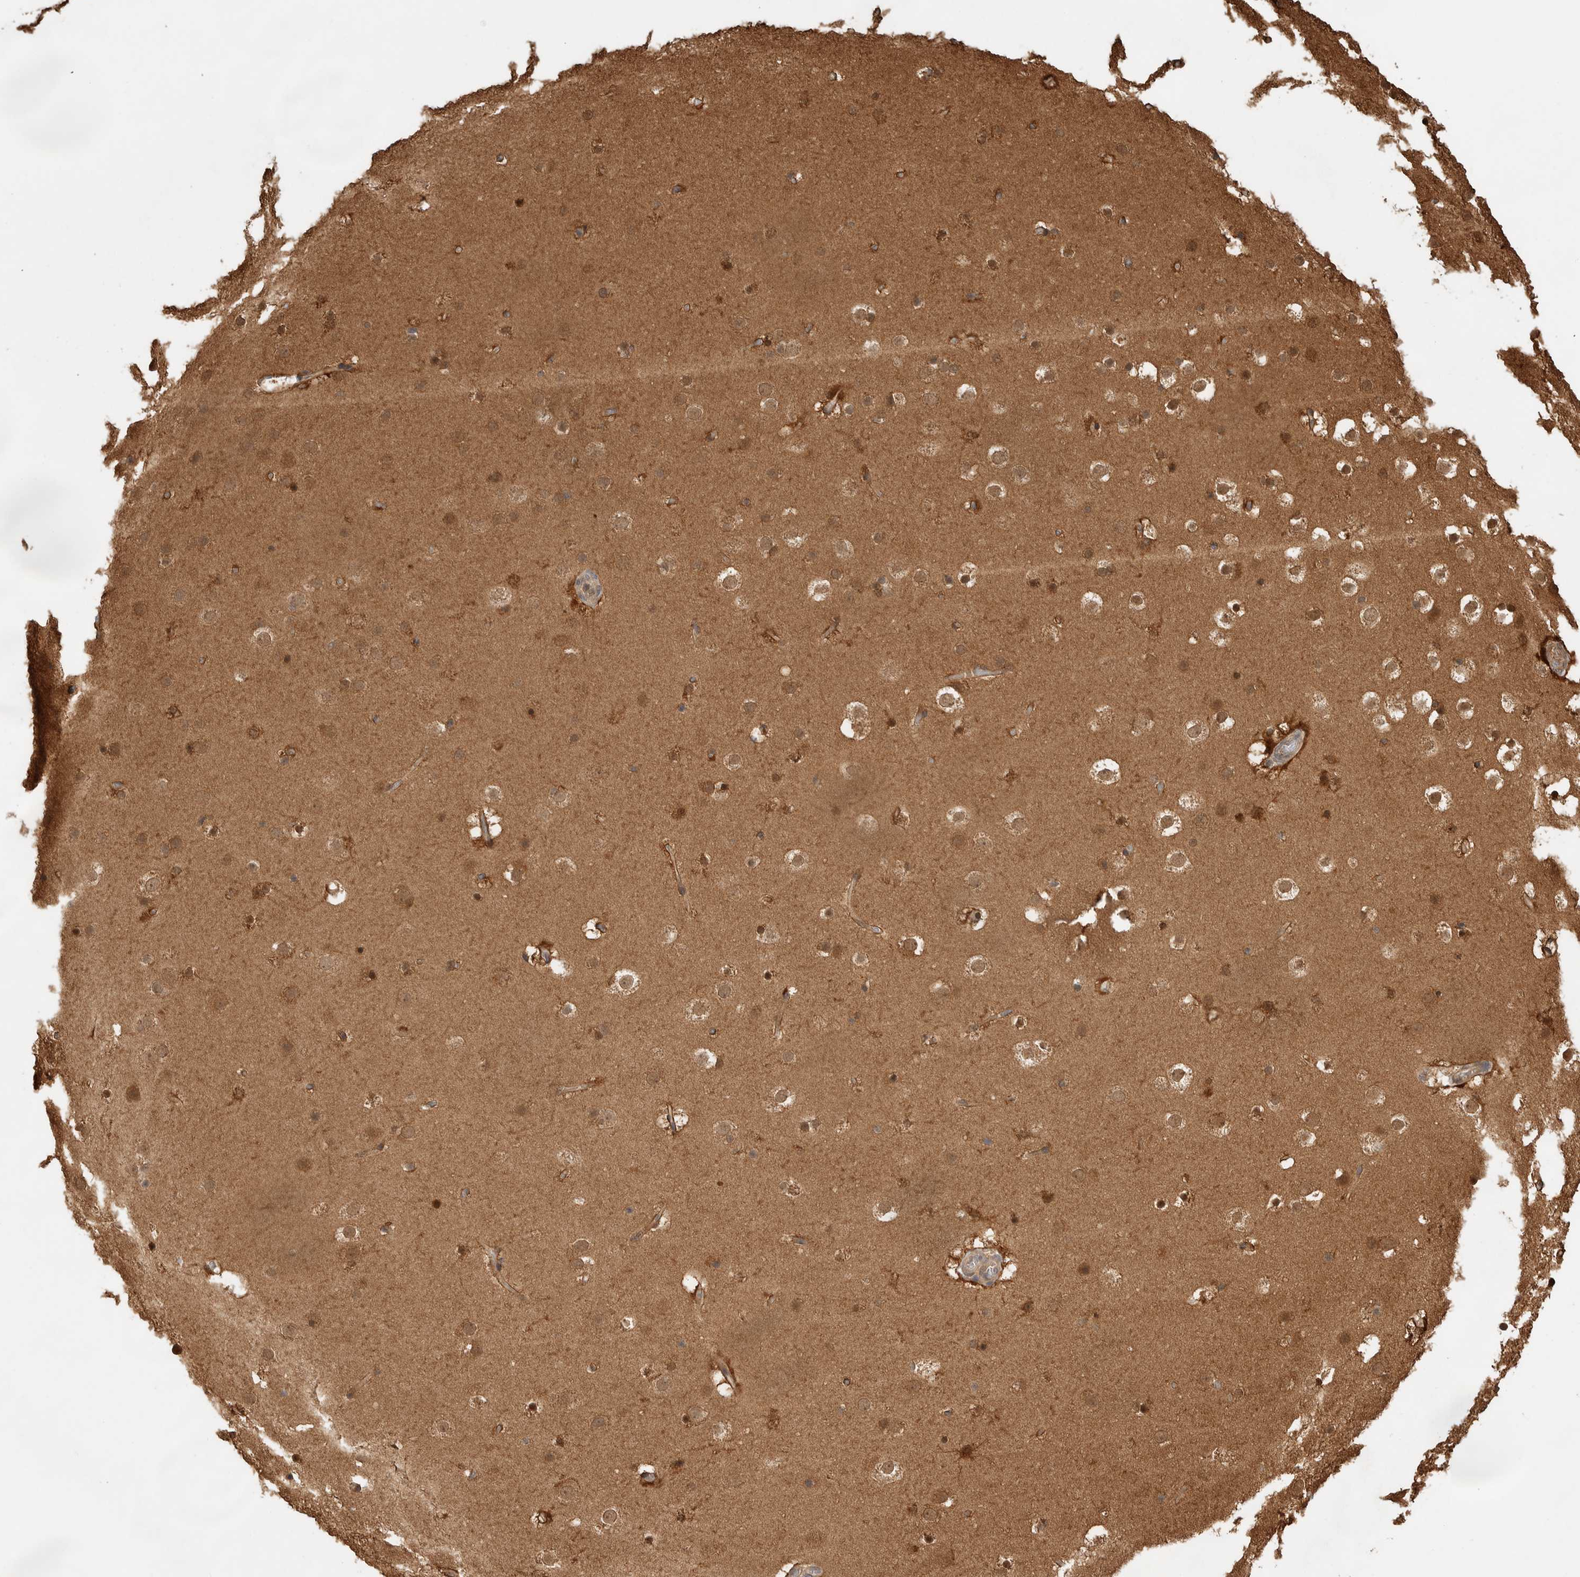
{"staining": {"intensity": "weak", "quantity": ">75%", "location": "cytoplasmic/membranous"}, "tissue": "cerebral cortex", "cell_type": "Endothelial cells", "image_type": "normal", "snomed": [{"axis": "morphology", "description": "Normal tissue, NOS"}, {"axis": "topography", "description": "Cerebral cortex"}], "caption": "Cerebral cortex stained for a protein reveals weak cytoplasmic/membranous positivity in endothelial cells.", "gene": "CNTROB", "patient": {"sex": "male", "age": 57}}